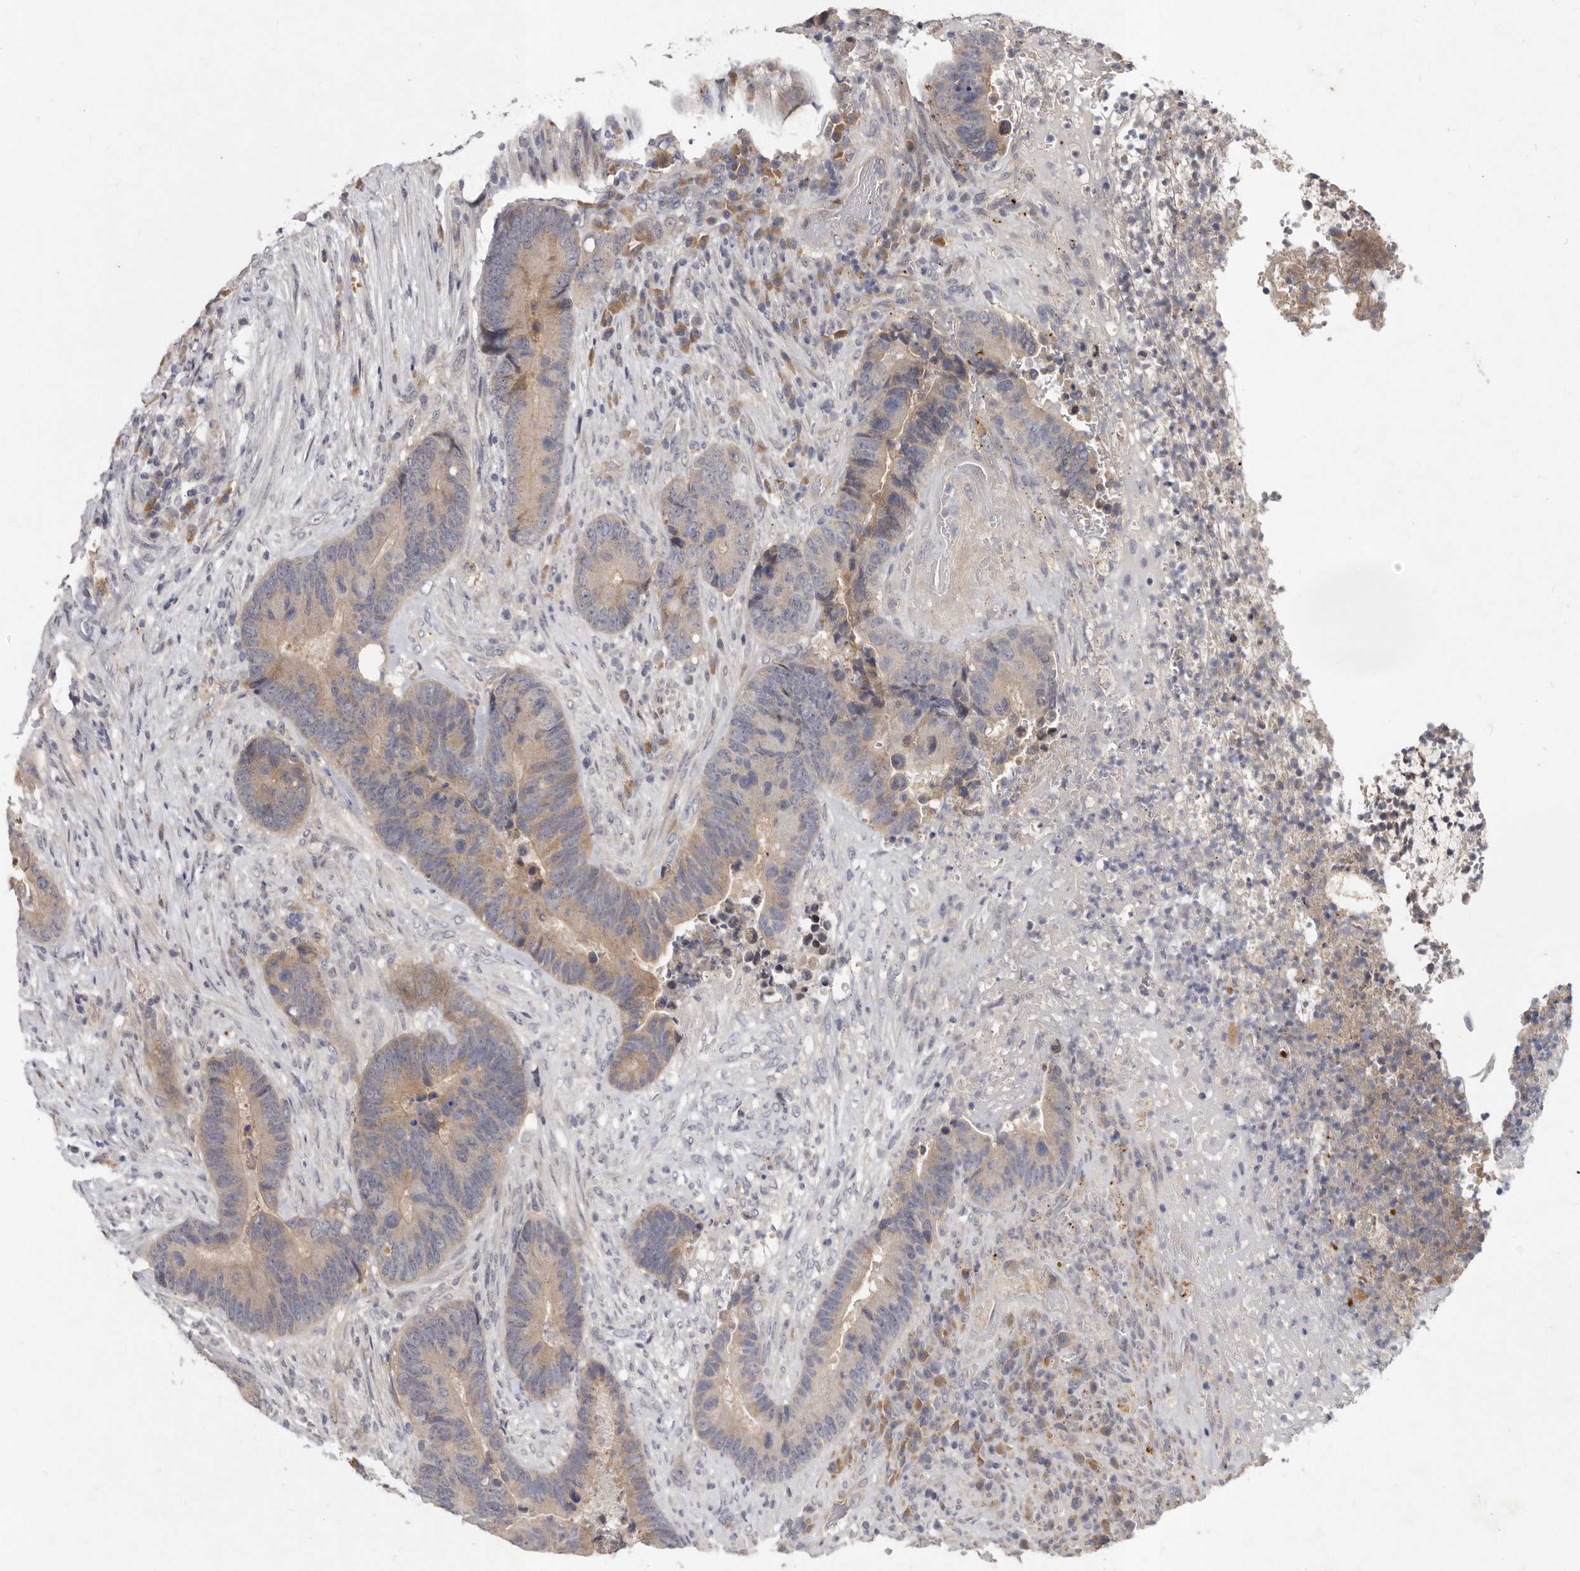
{"staining": {"intensity": "weak", "quantity": "25%-75%", "location": "cytoplasmic/membranous"}, "tissue": "colorectal cancer", "cell_type": "Tumor cells", "image_type": "cancer", "snomed": [{"axis": "morphology", "description": "Adenocarcinoma, NOS"}, {"axis": "topography", "description": "Rectum"}], "caption": "Immunohistochemistry photomicrograph of neoplastic tissue: colorectal cancer stained using immunohistochemistry reveals low levels of weak protein expression localized specifically in the cytoplasmic/membranous of tumor cells, appearing as a cytoplasmic/membranous brown color.", "gene": "SLC22A1", "patient": {"sex": "female", "age": 89}}